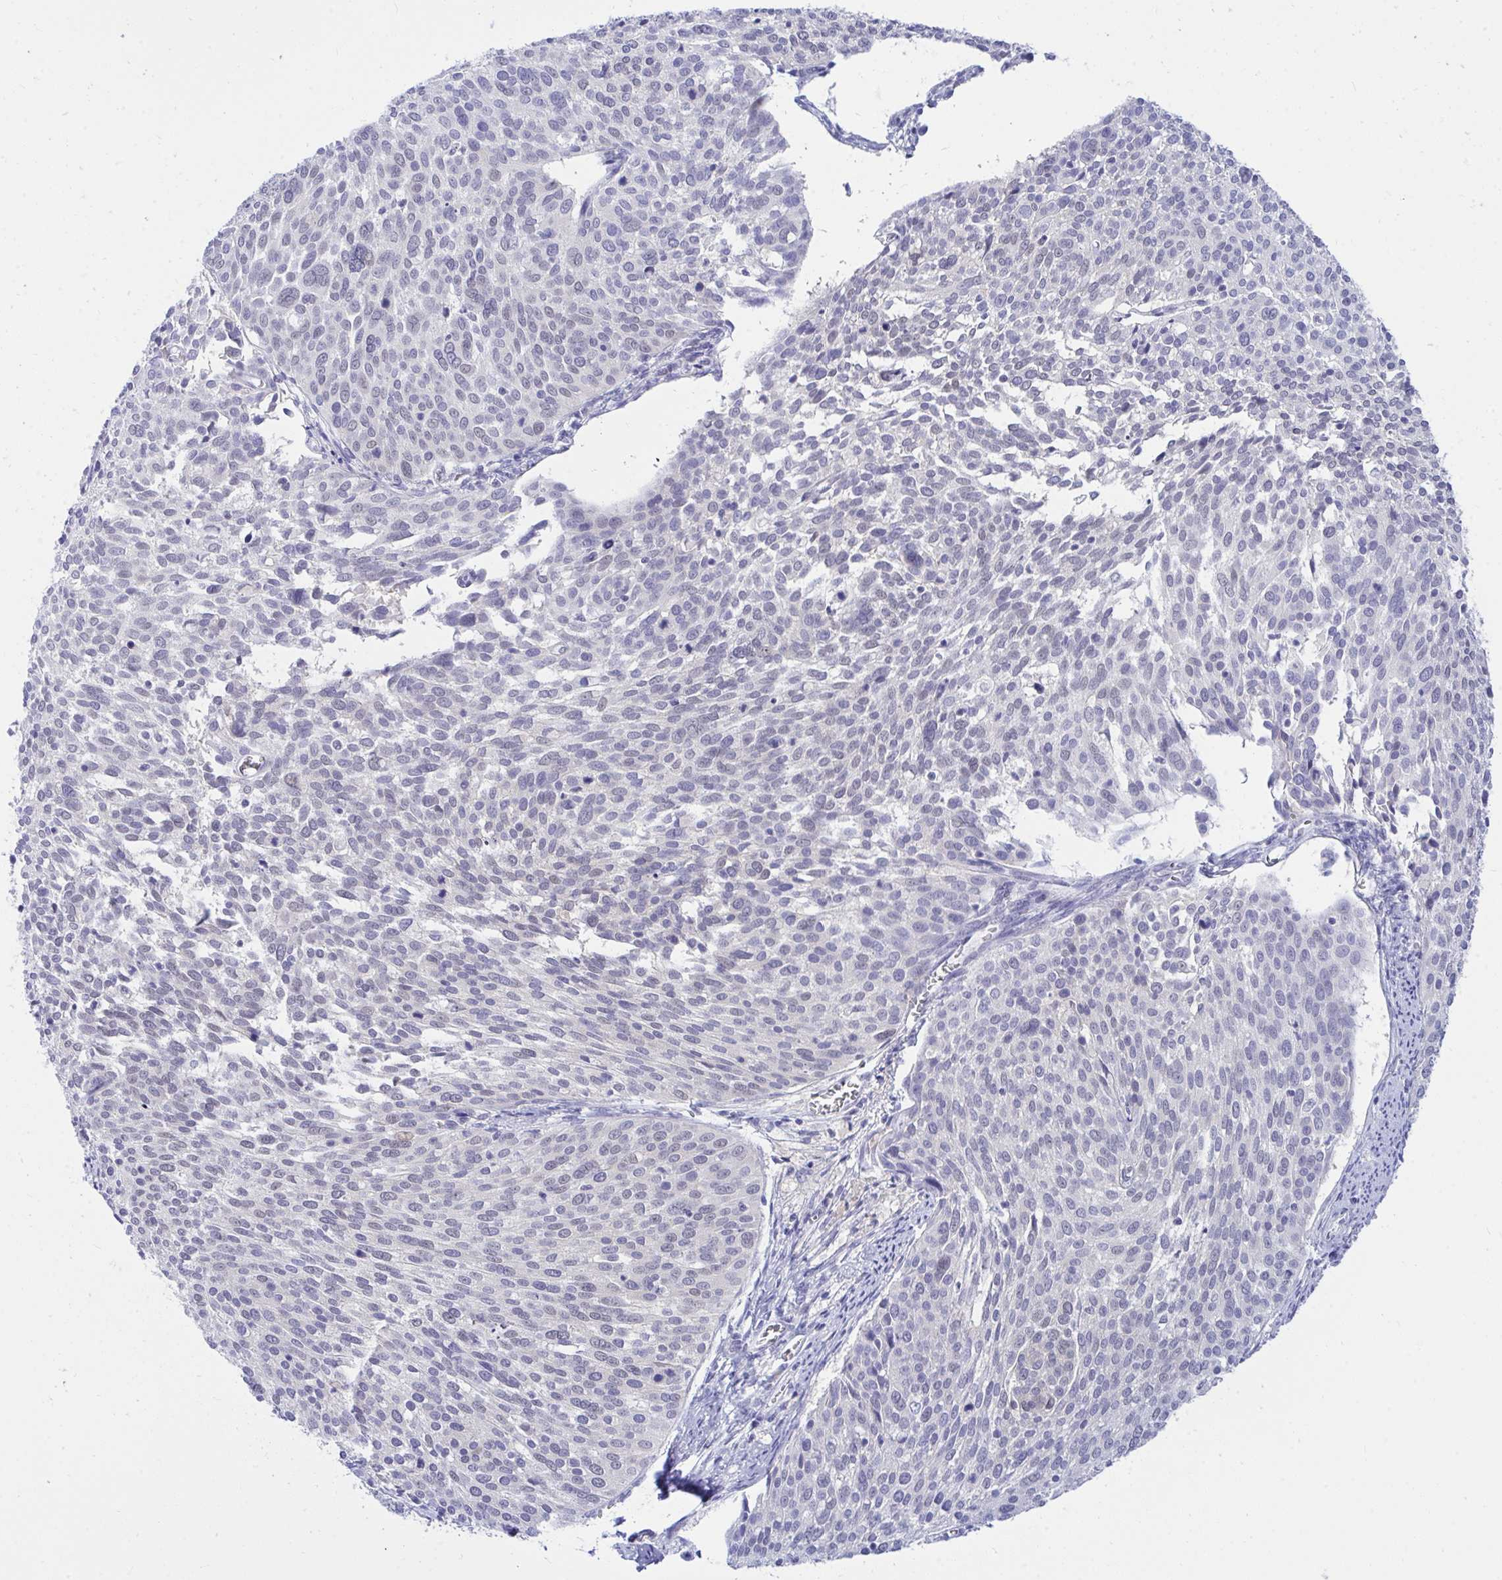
{"staining": {"intensity": "weak", "quantity": "<25%", "location": "nuclear"}, "tissue": "cervical cancer", "cell_type": "Tumor cells", "image_type": "cancer", "snomed": [{"axis": "morphology", "description": "Squamous cell carcinoma, NOS"}, {"axis": "topography", "description": "Cervix"}], "caption": "High magnification brightfield microscopy of cervical cancer (squamous cell carcinoma) stained with DAB (3,3'-diaminobenzidine) (brown) and counterstained with hematoxylin (blue): tumor cells show no significant expression.", "gene": "THOP1", "patient": {"sex": "female", "age": 39}}